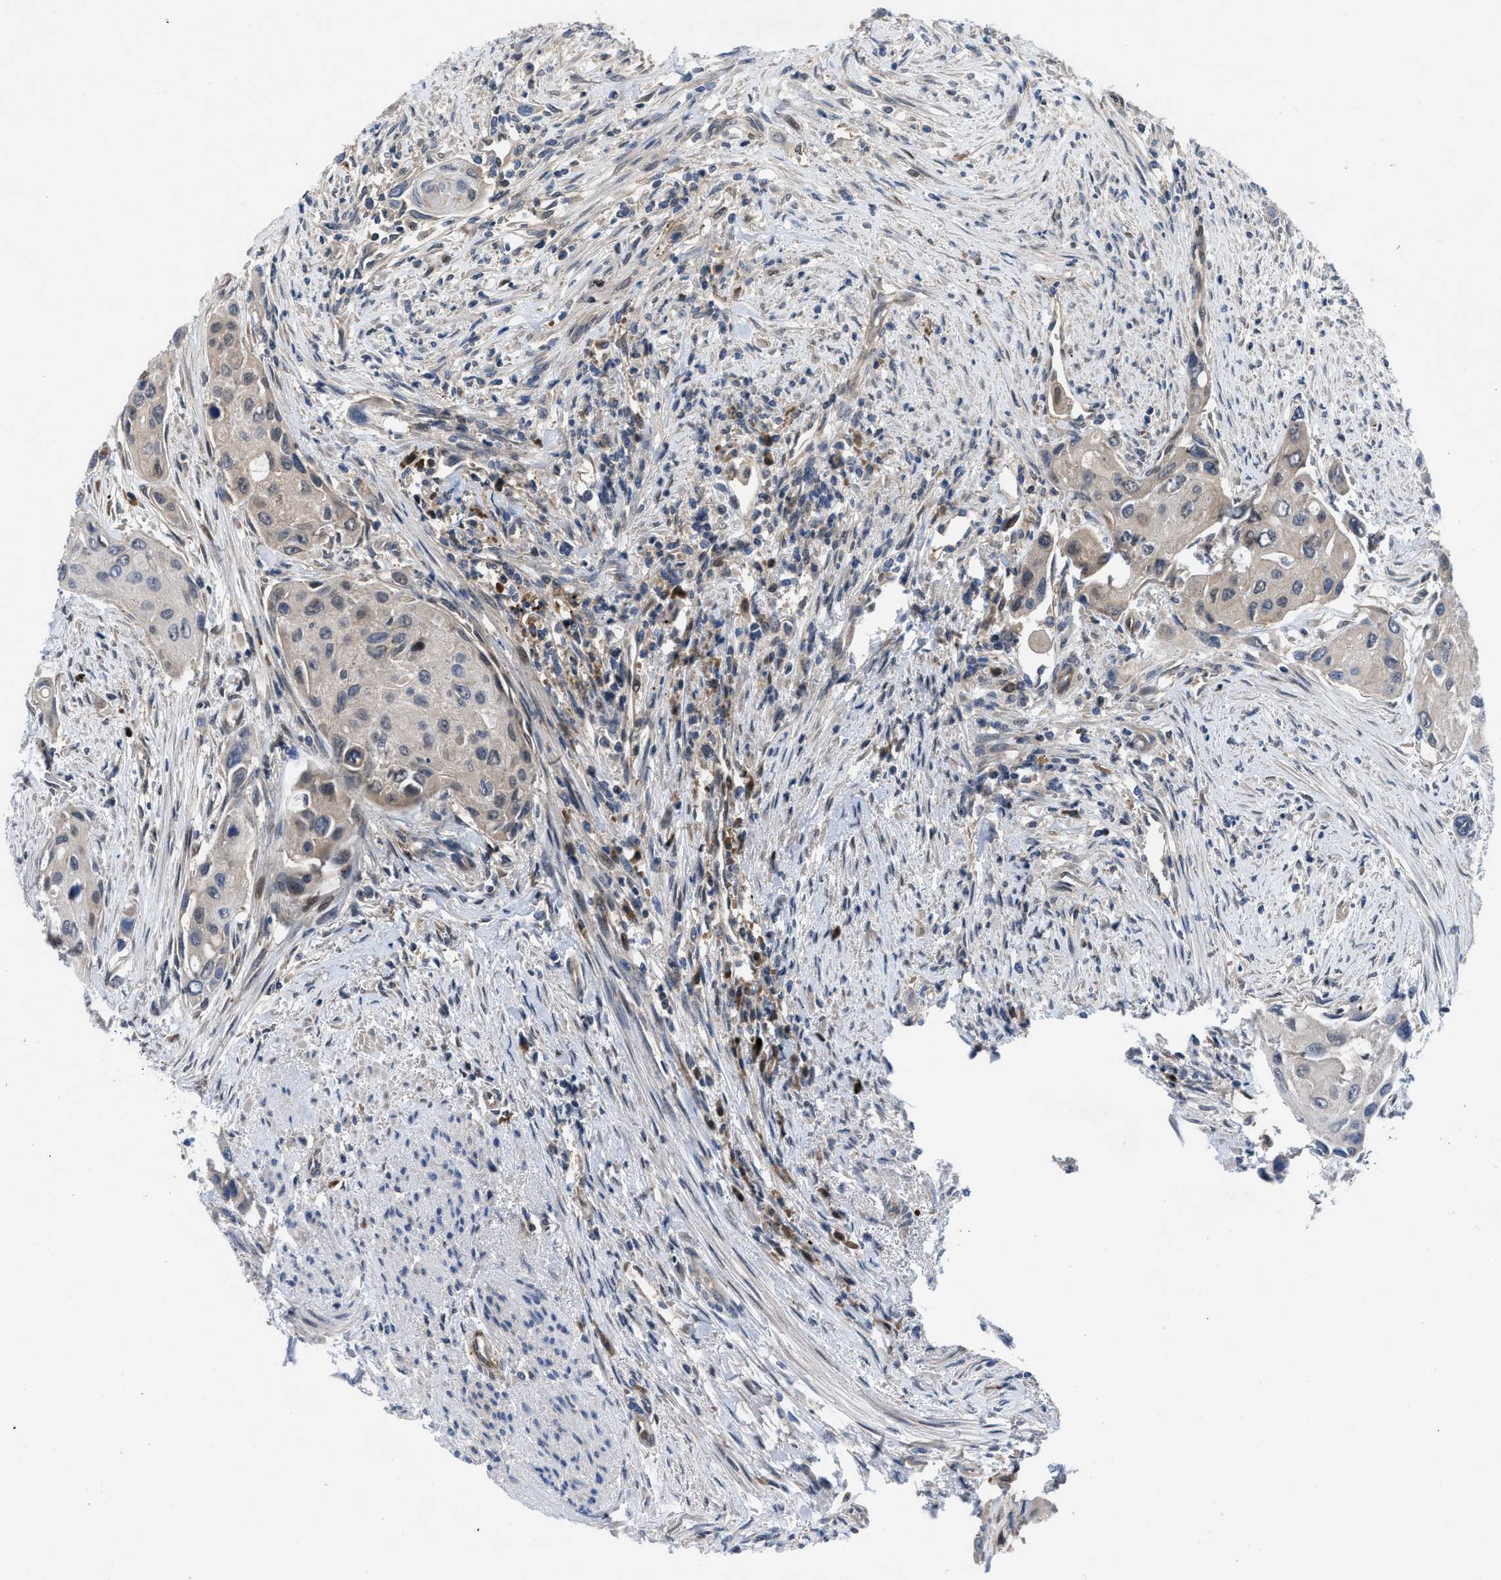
{"staining": {"intensity": "negative", "quantity": "none", "location": "none"}, "tissue": "urothelial cancer", "cell_type": "Tumor cells", "image_type": "cancer", "snomed": [{"axis": "morphology", "description": "Urothelial carcinoma, High grade"}, {"axis": "topography", "description": "Urinary bladder"}], "caption": "High power microscopy micrograph of an IHC histopathology image of urothelial cancer, revealing no significant positivity in tumor cells.", "gene": "IL17RE", "patient": {"sex": "female", "age": 56}}